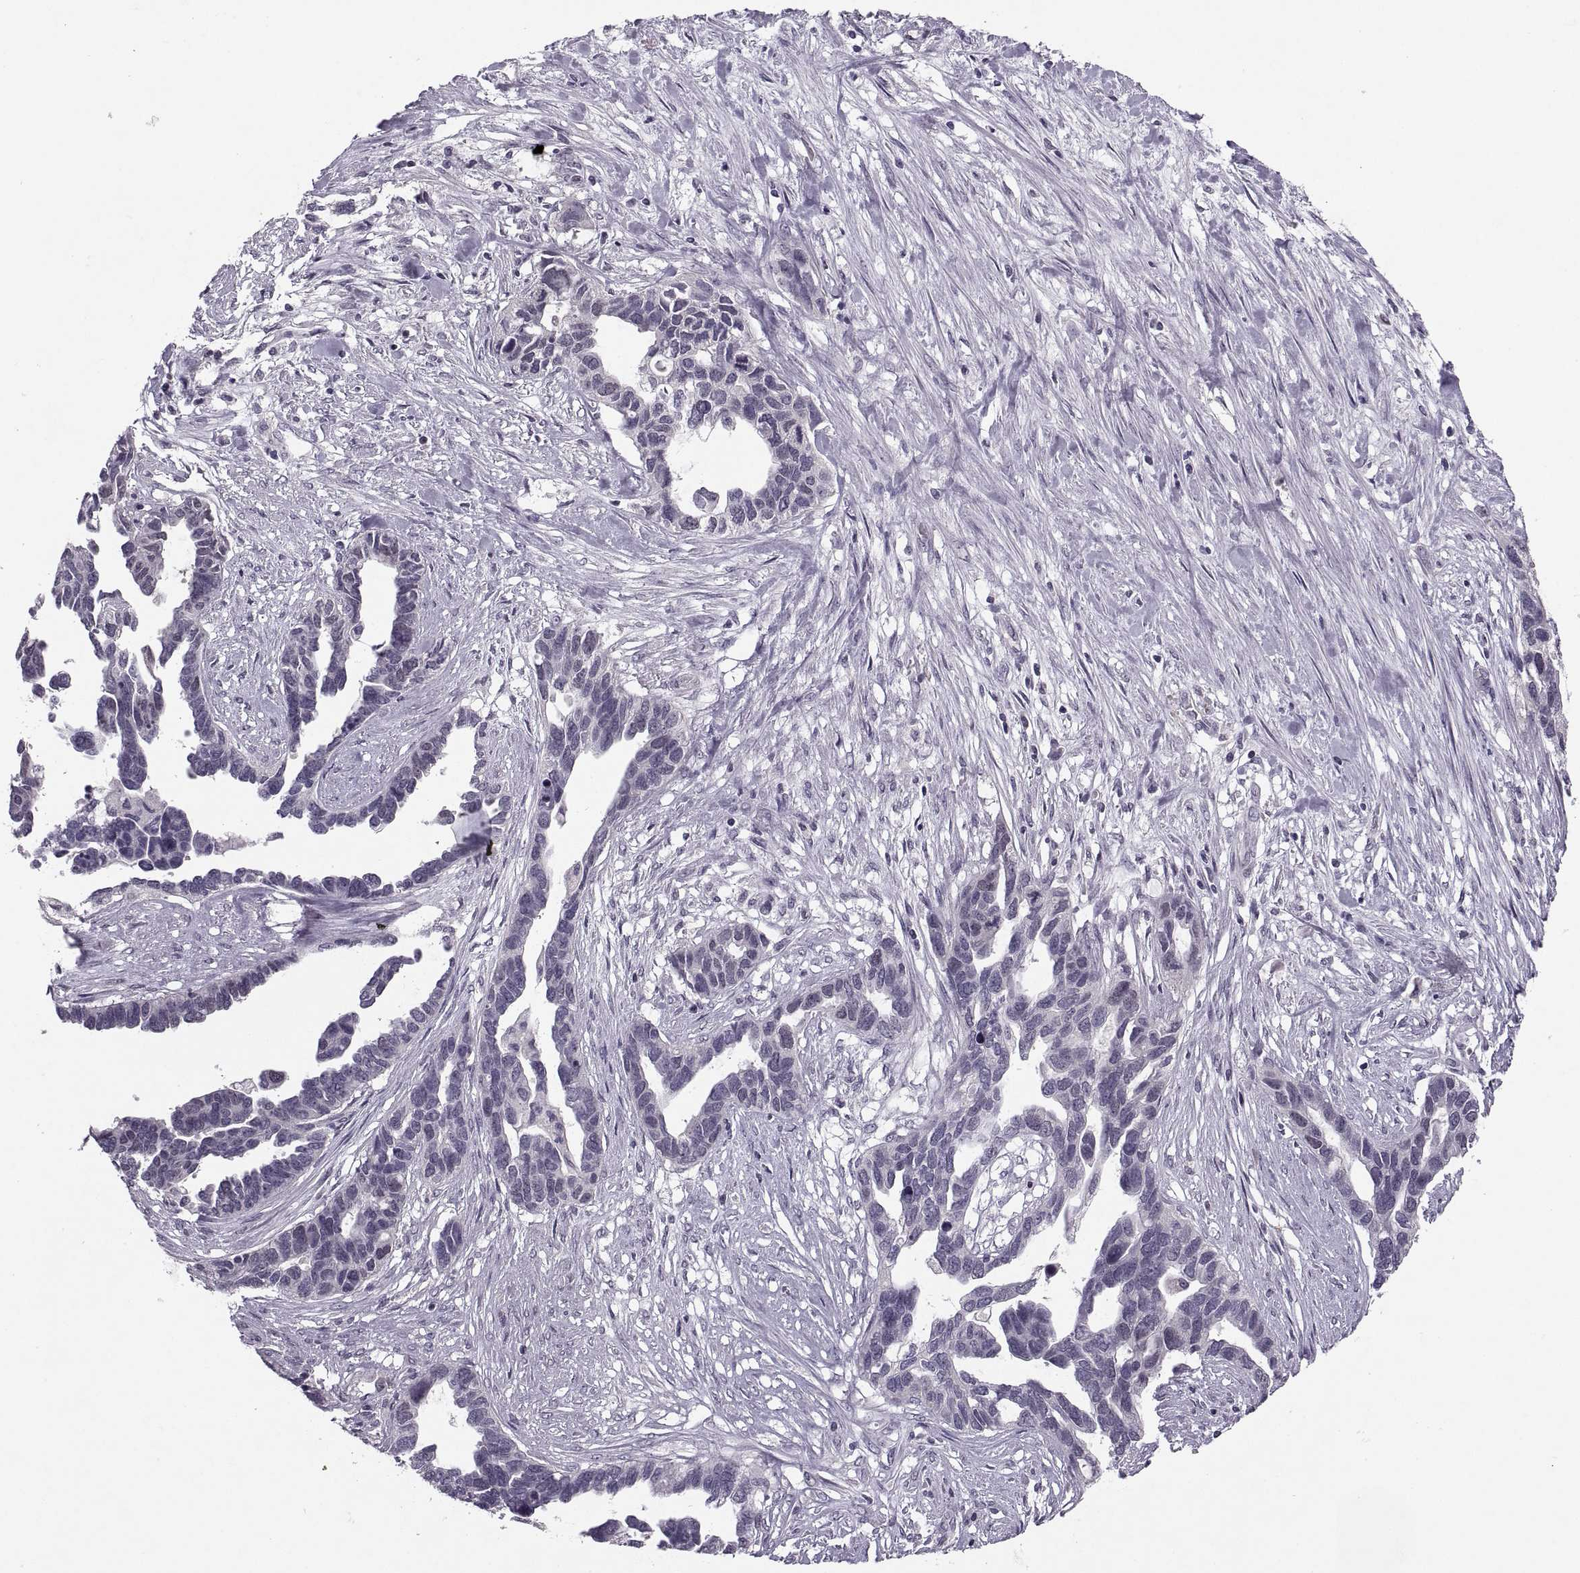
{"staining": {"intensity": "negative", "quantity": "none", "location": "none"}, "tissue": "ovarian cancer", "cell_type": "Tumor cells", "image_type": "cancer", "snomed": [{"axis": "morphology", "description": "Cystadenocarcinoma, serous, NOS"}, {"axis": "topography", "description": "Ovary"}], "caption": "Tumor cells show no significant protein positivity in ovarian cancer.", "gene": "CACNA1F", "patient": {"sex": "female", "age": 54}}